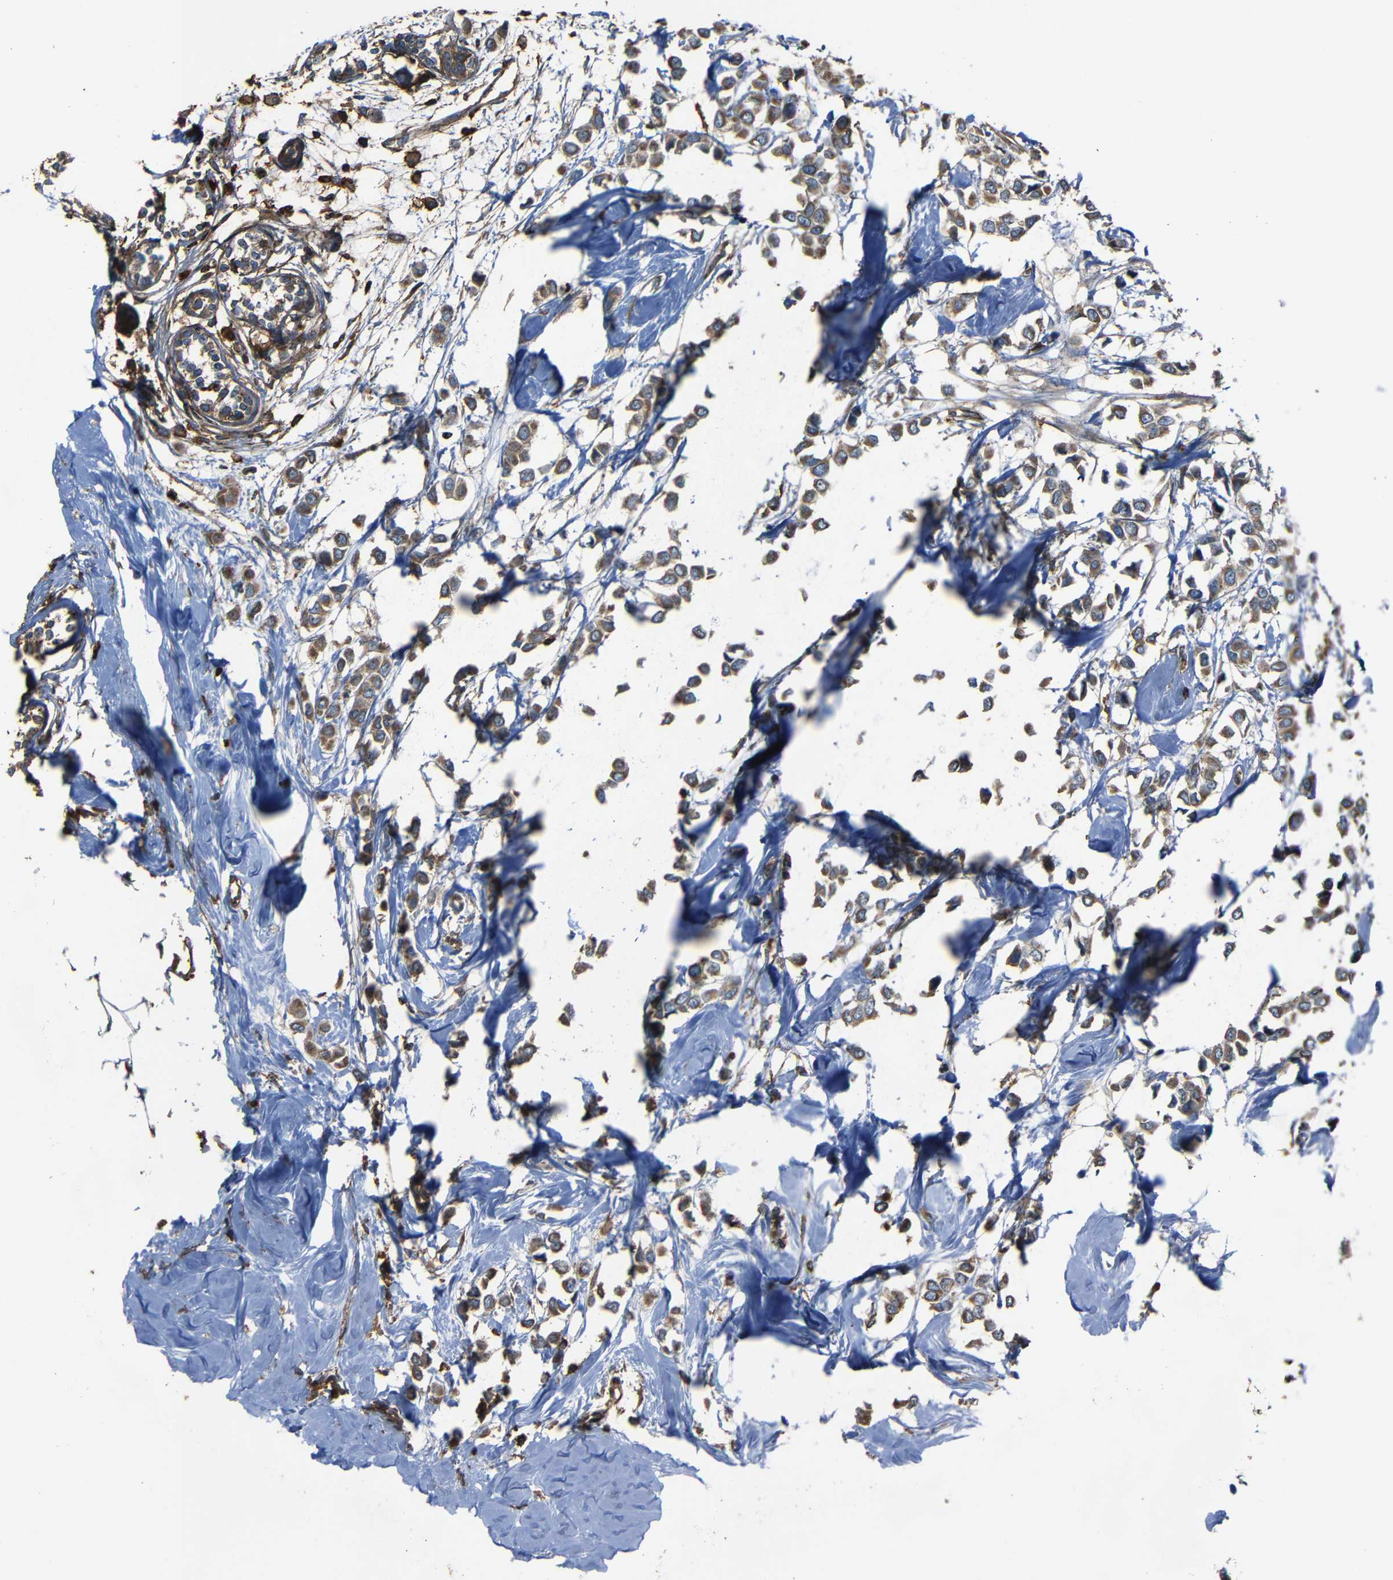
{"staining": {"intensity": "moderate", "quantity": ">75%", "location": "cytoplasmic/membranous"}, "tissue": "breast cancer", "cell_type": "Tumor cells", "image_type": "cancer", "snomed": [{"axis": "morphology", "description": "Lobular carcinoma"}, {"axis": "topography", "description": "Breast"}], "caption": "High-power microscopy captured an immunohistochemistry image of breast cancer (lobular carcinoma), revealing moderate cytoplasmic/membranous expression in approximately >75% of tumor cells. Nuclei are stained in blue.", "gene": "ADGRE5", "patient": {"sex": "female", "age": 51}}